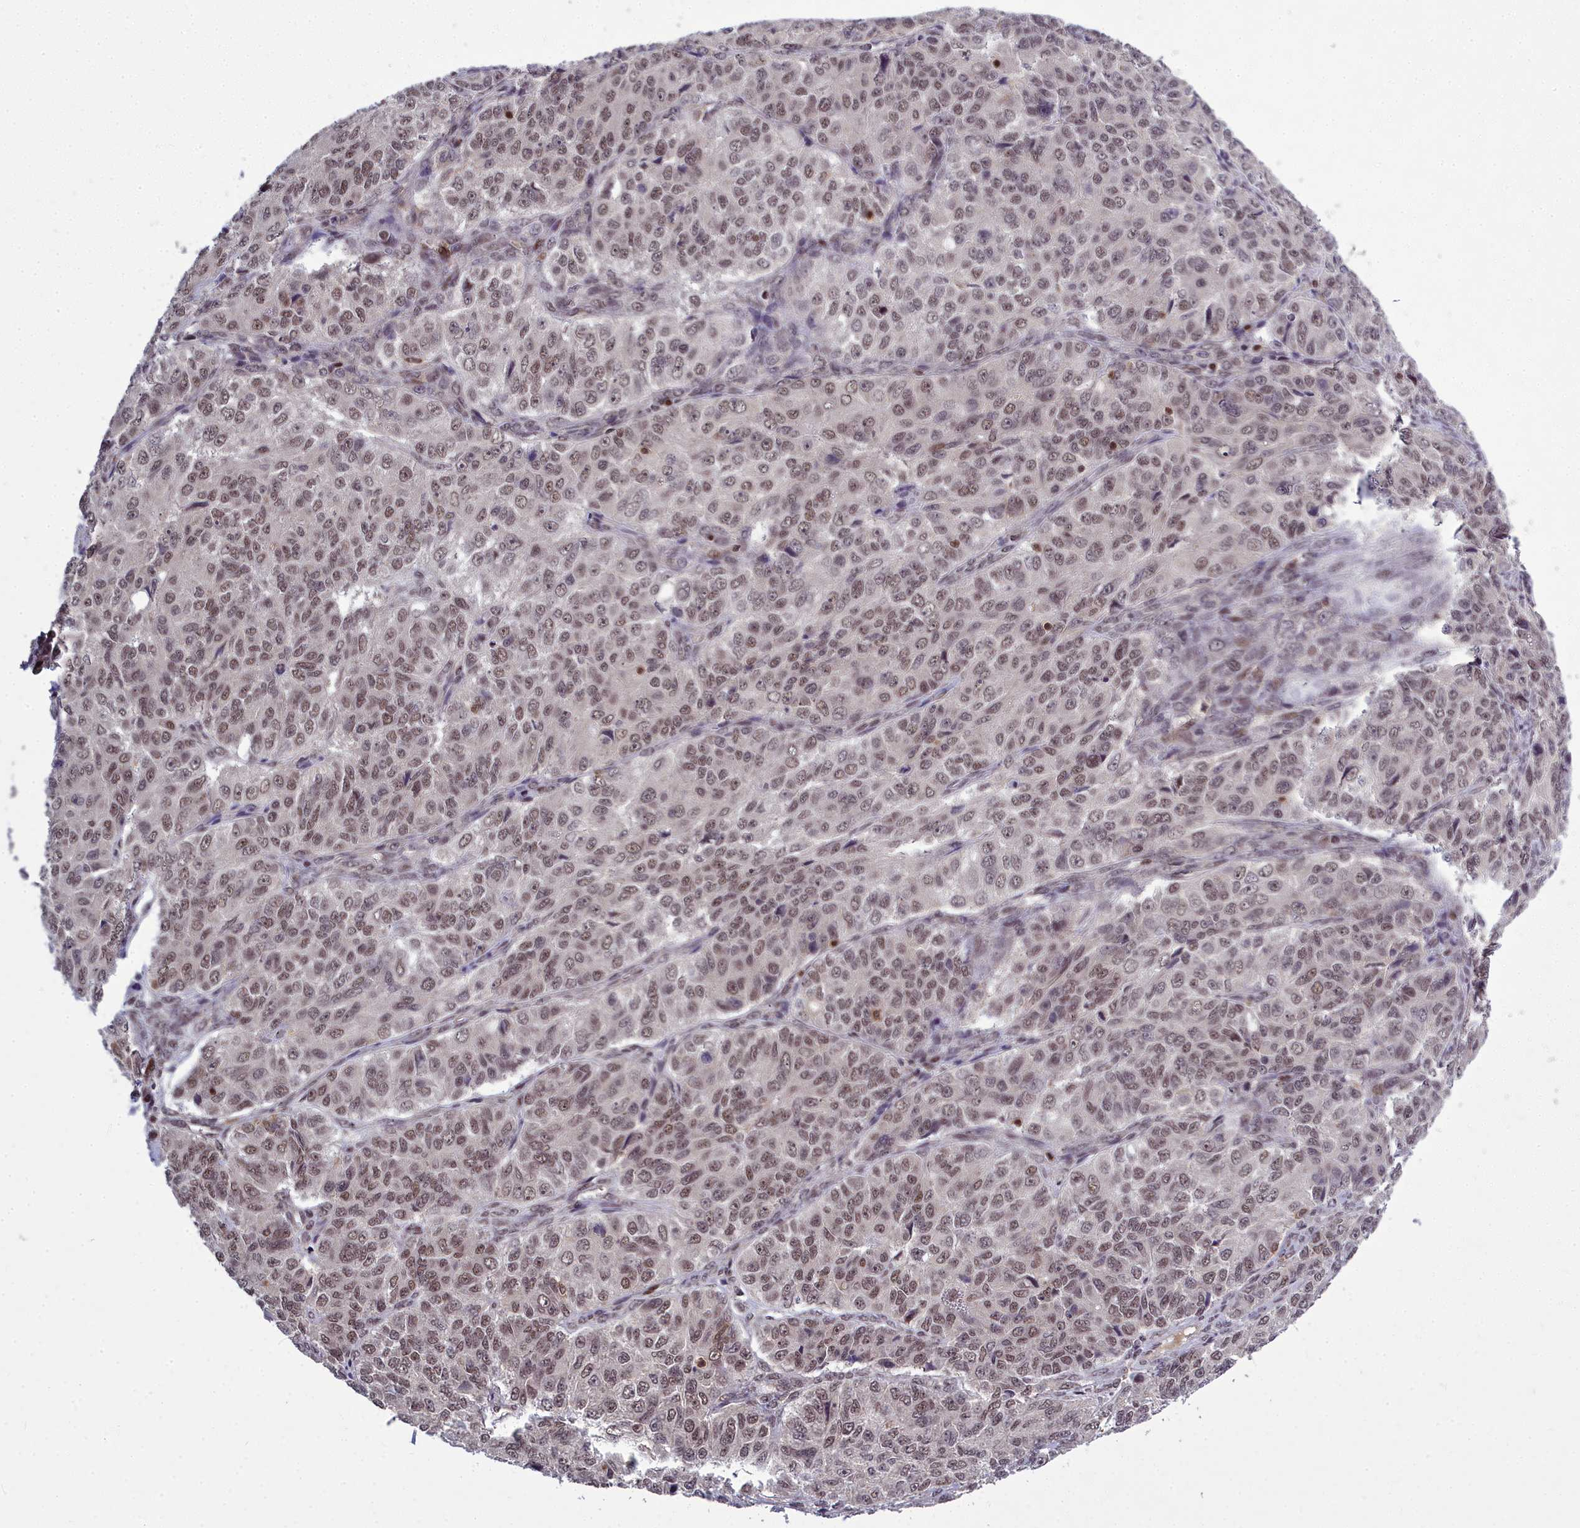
{"staining": {"intensity": "moderate", "quantity": ">75%", "location": "nuclear"}, "tissue": "ovarian cancer", "cell_type": "Tumor cells", "image_type": "cancer", "snomed": [{"axis": "morphology", "description": "Carcinoma, endometroid"}, {"axis": "topography", "description": "Ovary"}], "caption": "This image reveals immunohistochemistry staining of ovarian cancer, with medium moderate nuclear expression in about >75% of tumor cells.", "gene": "GMEB1", "patient": {"sex": "female", "age": 51}}